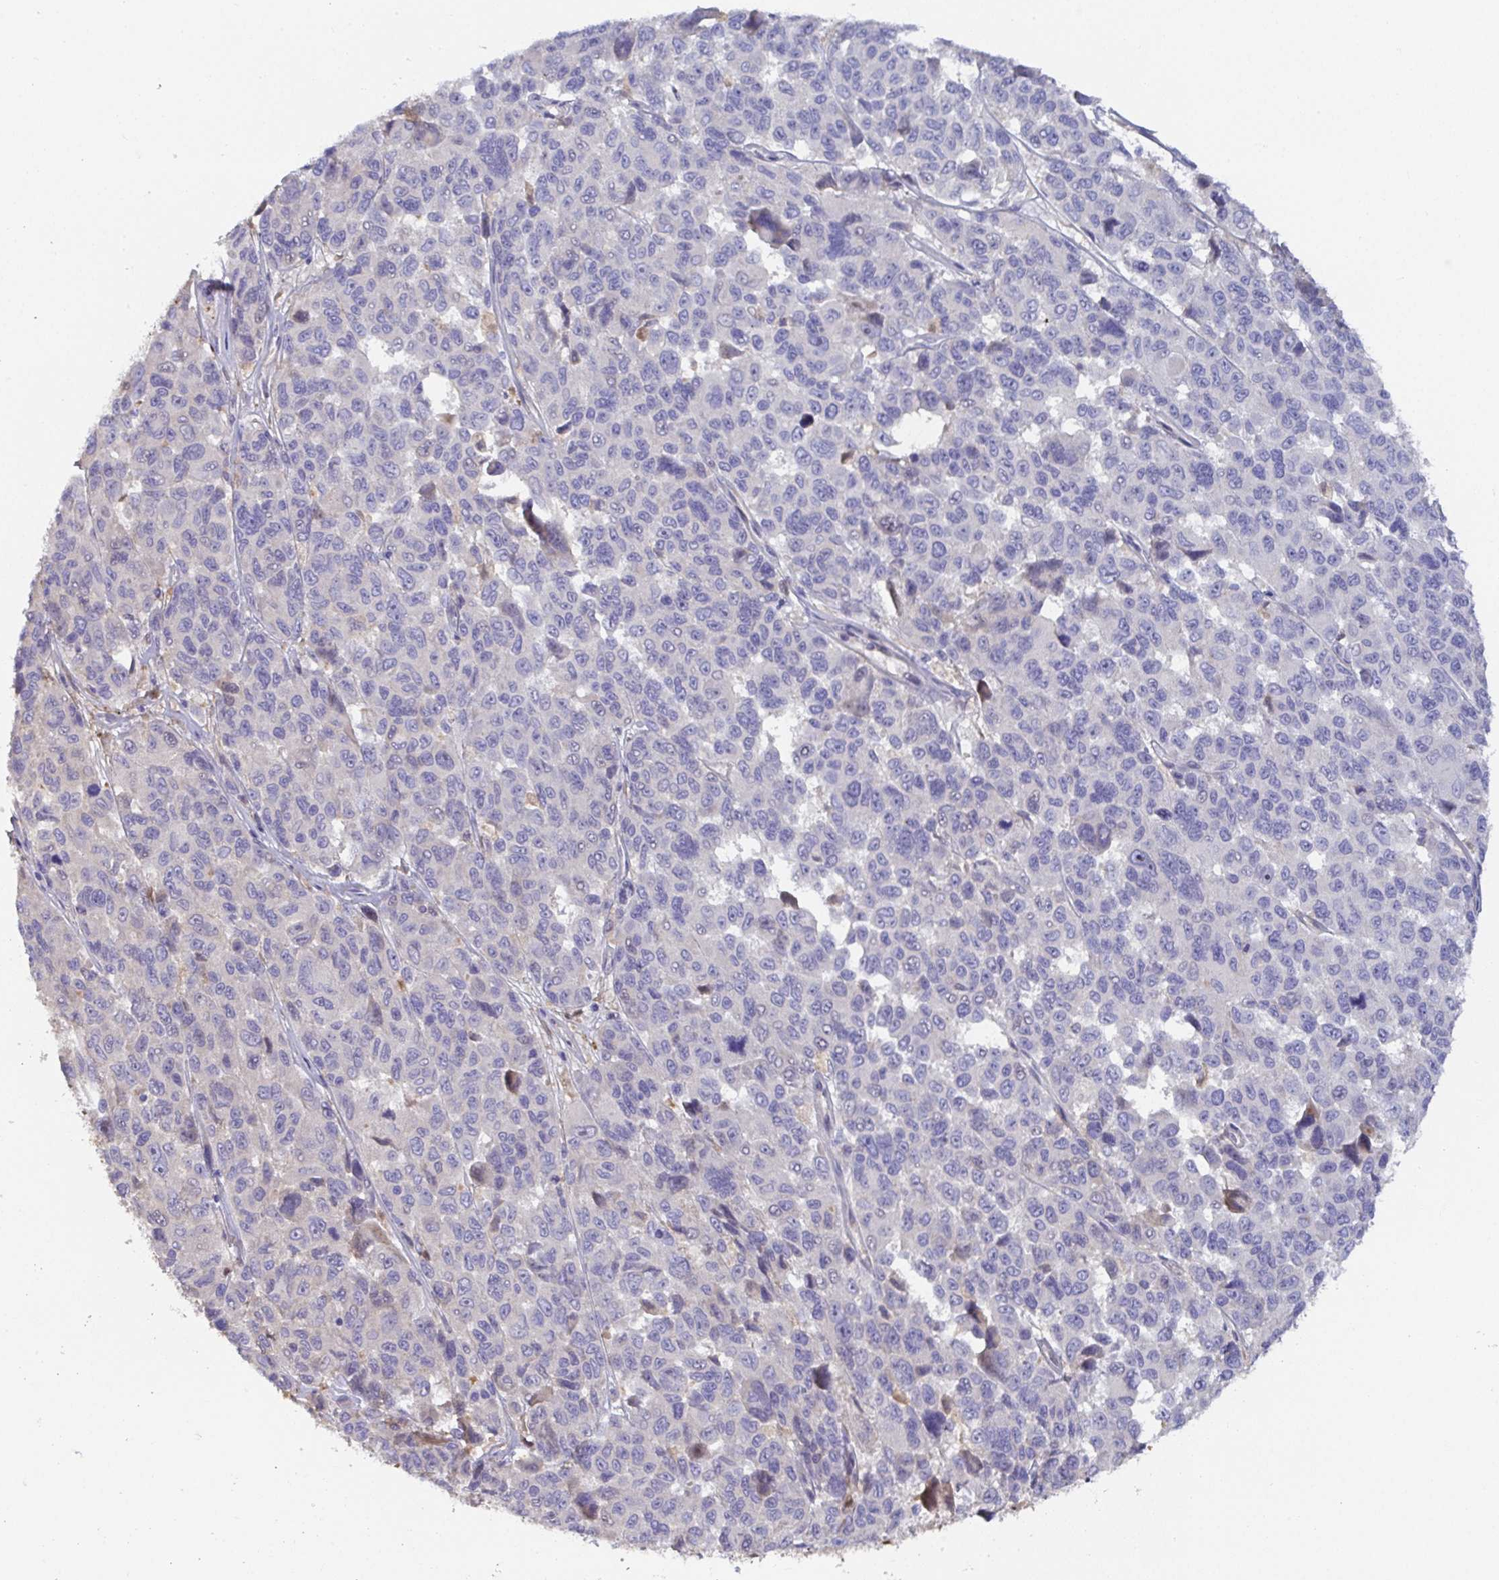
{"staining": {"intensity": "negative", "quantity": "none", "location": "none"}, "tissue": "melanoma", "cell_type": "Tumor cells", "image_type": "cancer", "snomed": [{"axis": "morphology", "description": "Malignant melanoma, NOS"}, {"axis": "topography", "description": "Skin"}], "caption": "The histopathology image displays no staining of tumor cells in melanoma. (DAB (3,3'-diaminobenzidine) immunohistochemistry with hematoxylin counter stain).", "gene": "ANO5", "patient": {"sex": "female", "age": 66}}